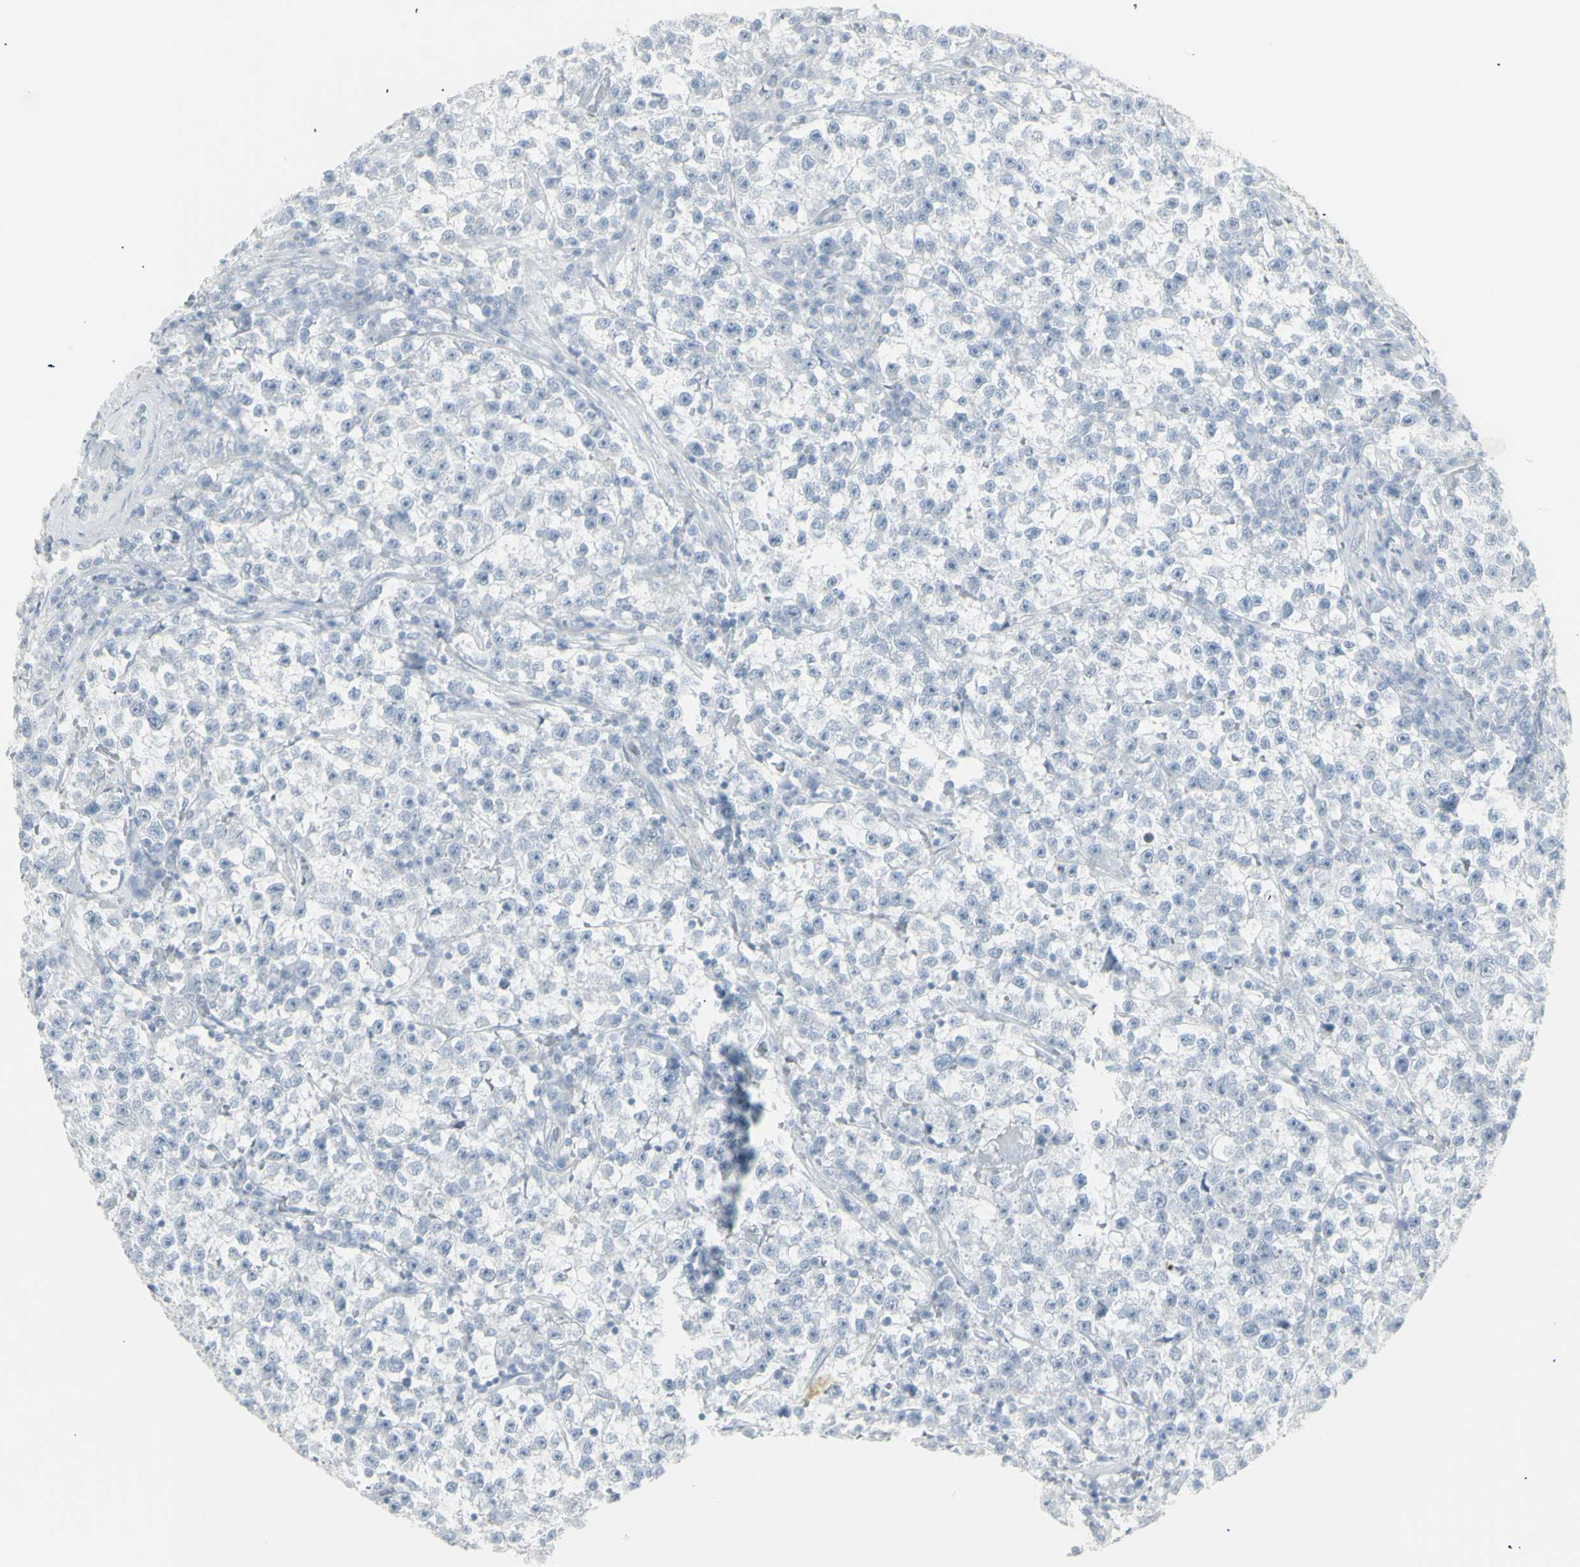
{"staining": {"intensity": "negative", "quantity": "none", "location": "none"}, "tissue": "testis cancer", "cell_type": "Tumor cells", "image_type": "cancer", "snomed": [{"axis": "morphology", "description": "Seminoma, NOS"}, {"axis": "topography", "description": "Testis"}], "caption": "Testis cancer was stained to show a protein in brown. There is no significant positivity in tumor cells.", "gene": "YBX2", "patient": {"sex": "male", "age": 22}}